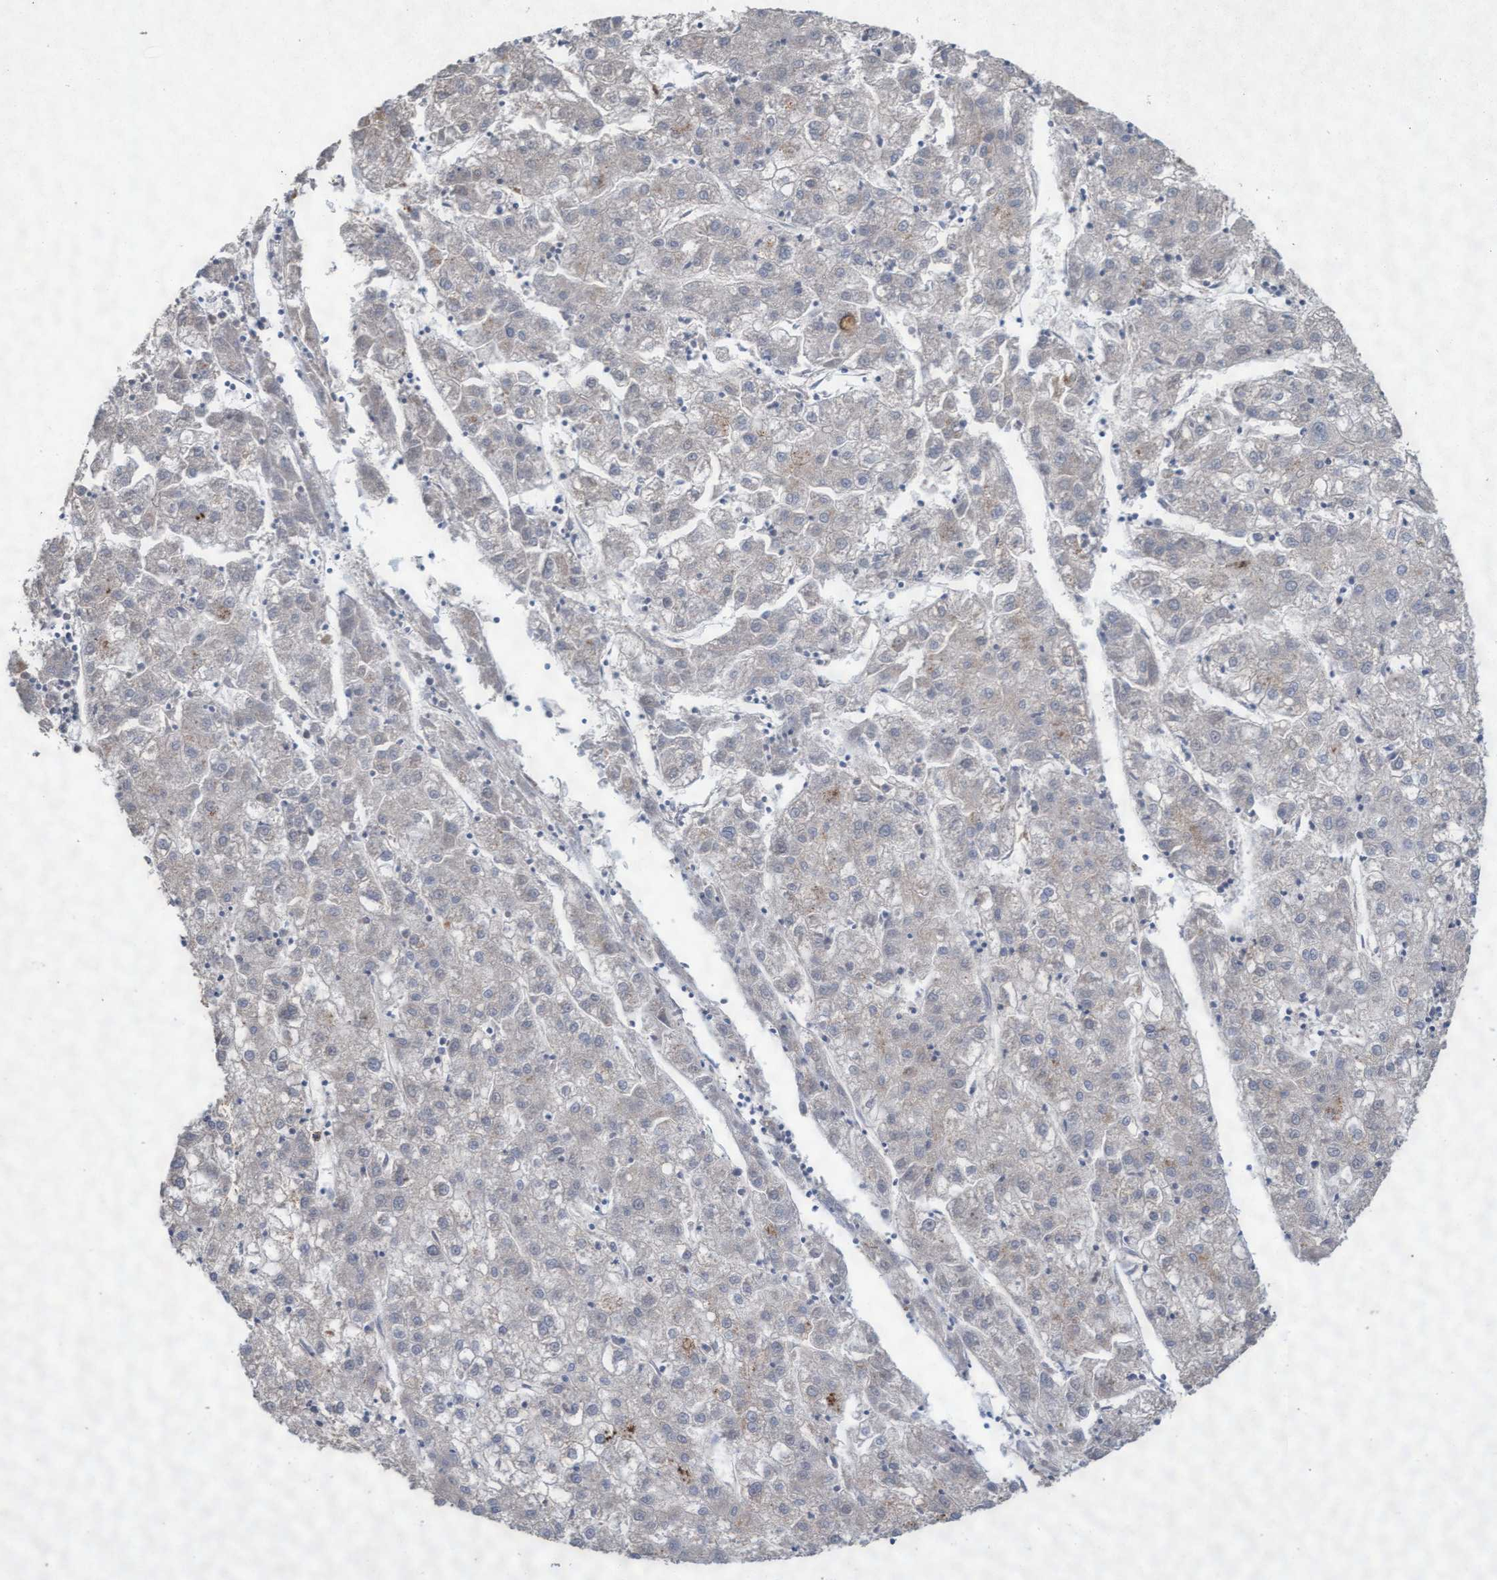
{"staining": {"intensity": "negative", "quantity": "none", "location": "none"}, "tissue": "liver cancer", "cell_type": "Tumor cells", "image_type": "cancer", "snomed": [{"axis": "morphology", "description": "Carcinoma, Hepatocellular, NOS"}, {"axis": "topography", "description": "Liver"}], "caption": "Hepatocellular carcinoma (liver) was stained to show a protein in brown. There is no significant staining in tumor cells.", "gene": "ABCF2", "patient": {"sex": "male", "age": 72}}